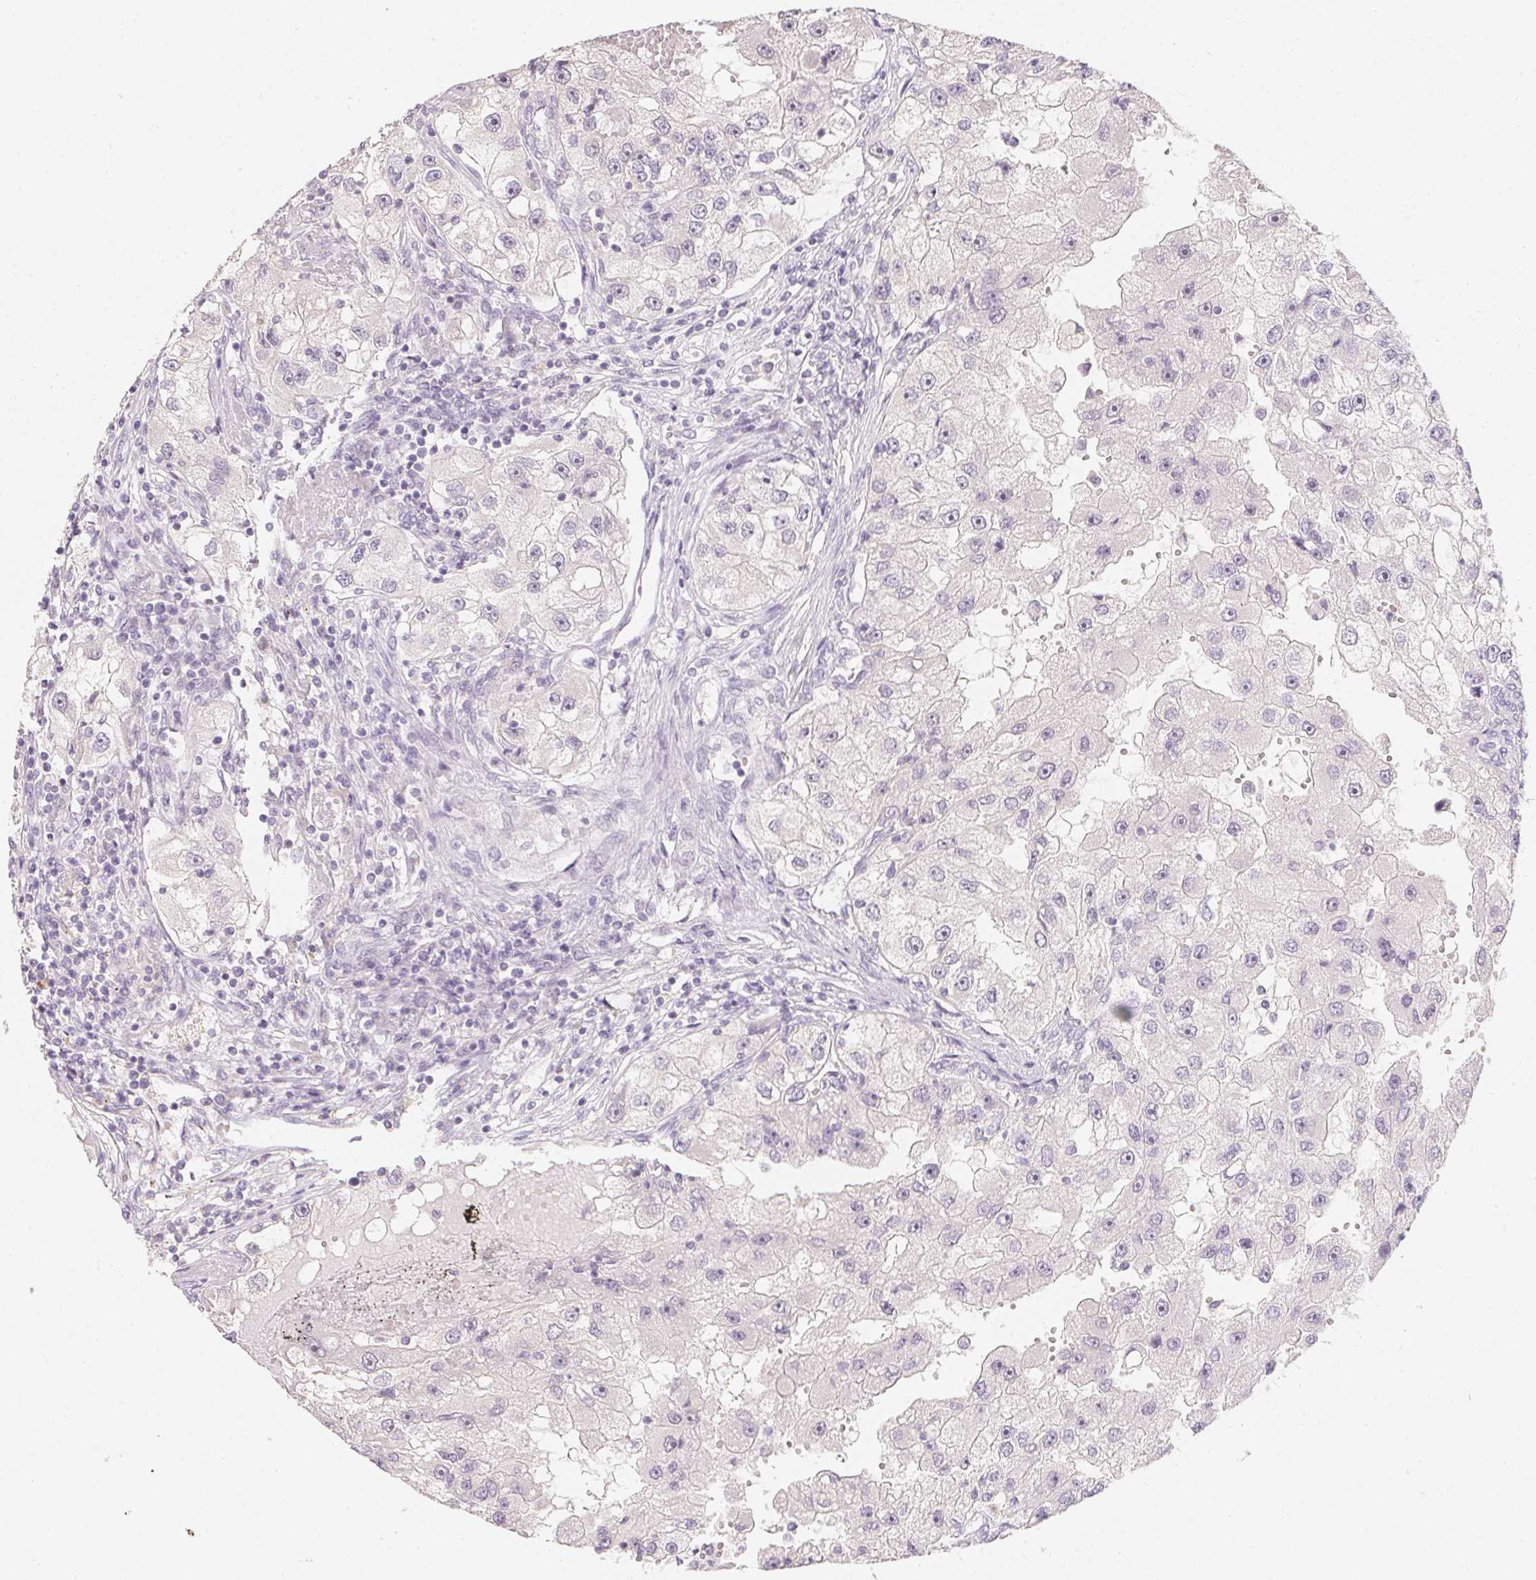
{"staining": {"intensity": "negative", "quantity": "none", "location": "none"}, "tissue": "renal cancer", "cell_type": "Tumor cells", "image_type": "cancer", "snomed": [{"axis": "morphology", "description": "Adenocarcinoma, NOS"}, {"axis": "topography", "description": "Kidney"}], "caption": "A photomicrograph of human renal adenocarcinoma is negative for staining in tumor cells.", "gene": "ZBBX", "patient": {"sex": "male", "age": 63}}